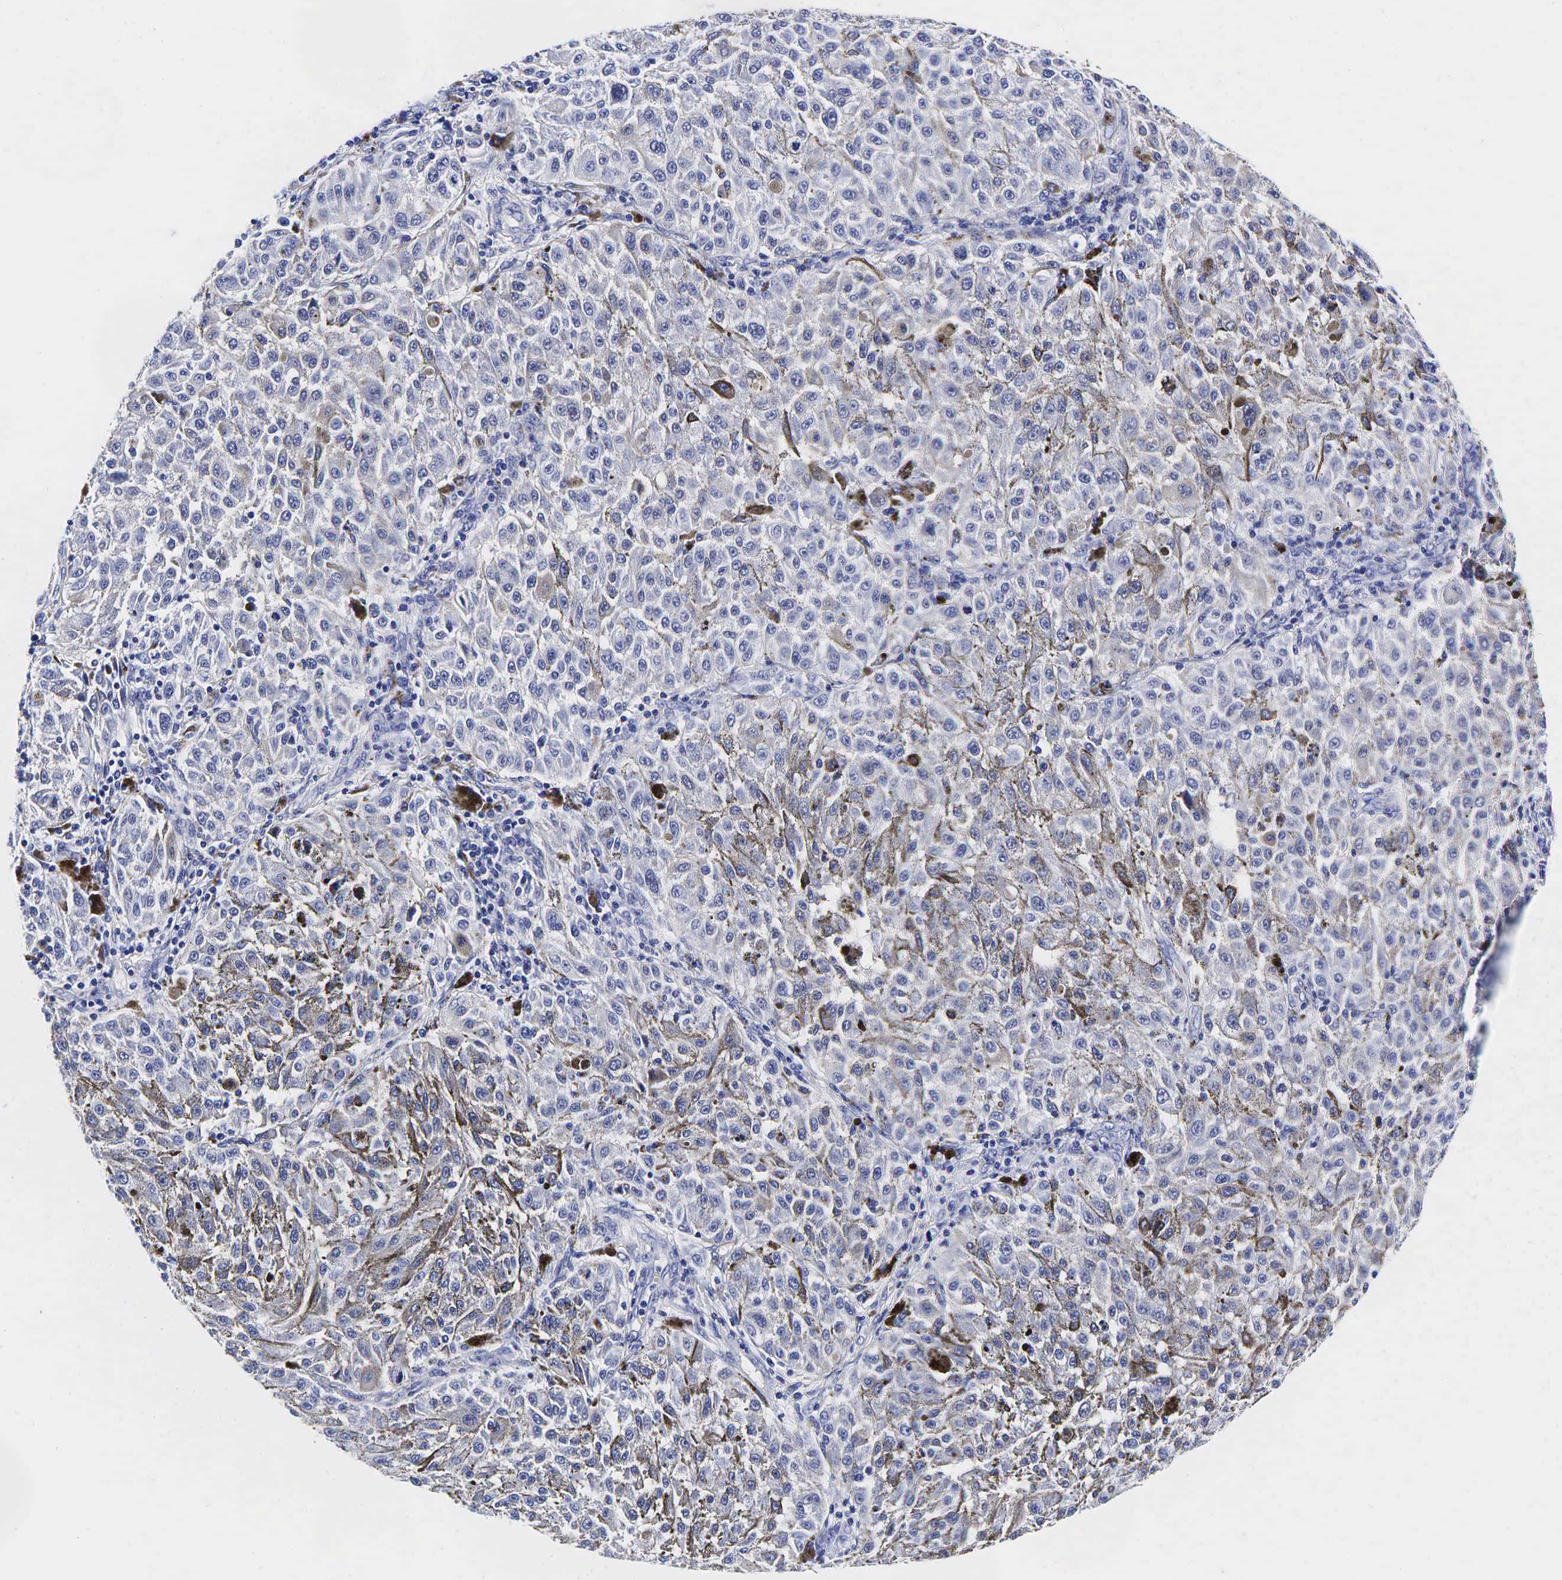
{"staining": {"intensity": "negative", "quantity": "none", "location": "none"}, "tissue": "melanoma", "cell_type": "Tumor cells", "image_type": "cancer", "snomed": [{"axis": "morphology", "description": "Malignant melanoma, NOS"}, {"axis": "topography", "description": "Skin"}], "caption": "This is a image of immunohistochemistry (IHC) staining of malignant melanoma, which shows no expression in tumor cells.", "gene": "GCG", "patient": {"sex": "female", "age": 64}}